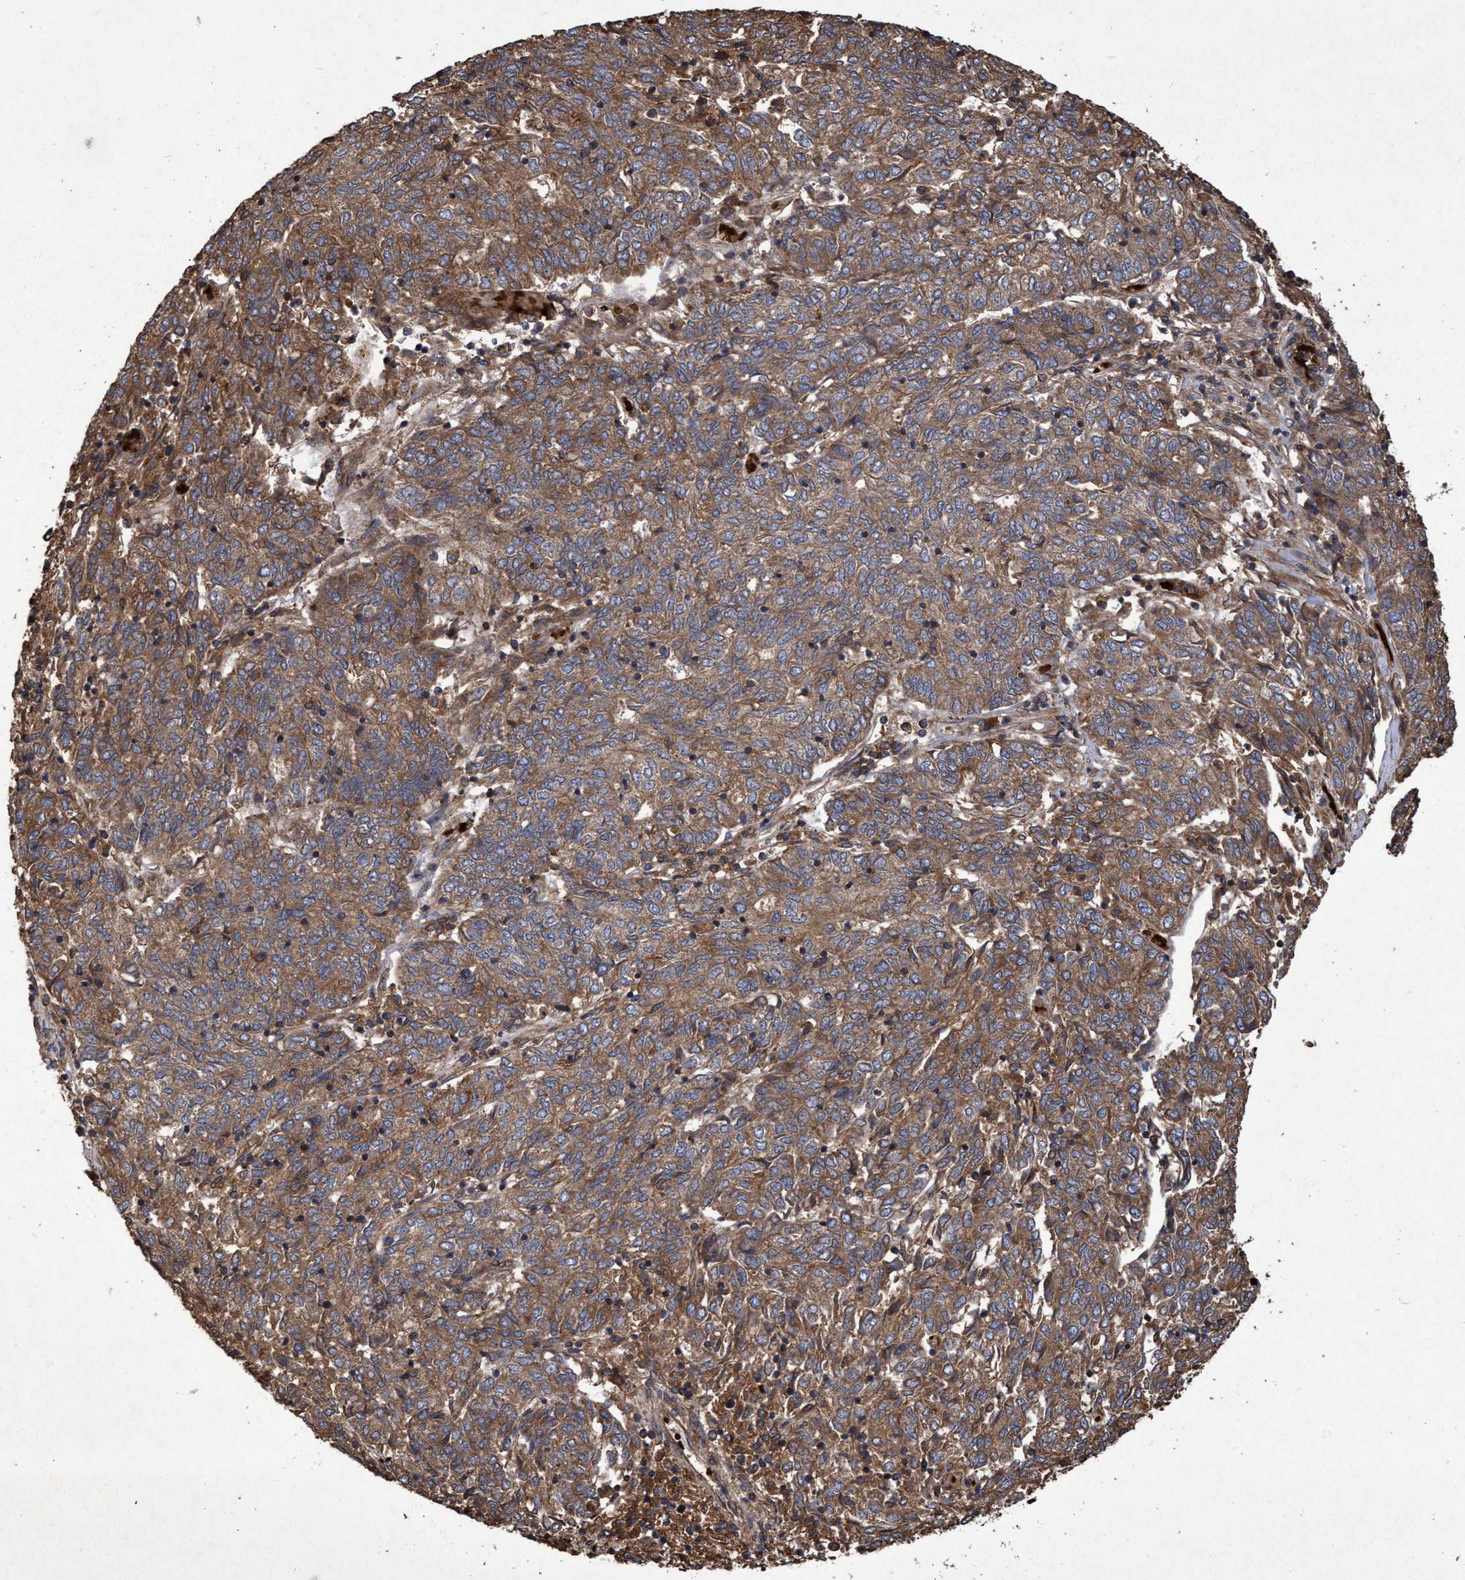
{"staining": {"intensity": "moderate", "quantity": ">75%", "location": "cytoplasmic/membranous"}, "tissue": "endometrial cancer", "cell_type": "Tumor cells", "image_type": "cancer", "snomed": [{"axis": "morphology", "description": "Adenocarcinoma, NOS"}, {"axis": "topography", "description": "Endometrium"}], "caption": "Human adenocarcinoma (endometrial) stained with a protein marker reveals moderate staining in tumor cells.", "gene": "CHMP6", "patient": {"sex": "female", "age": 80}}